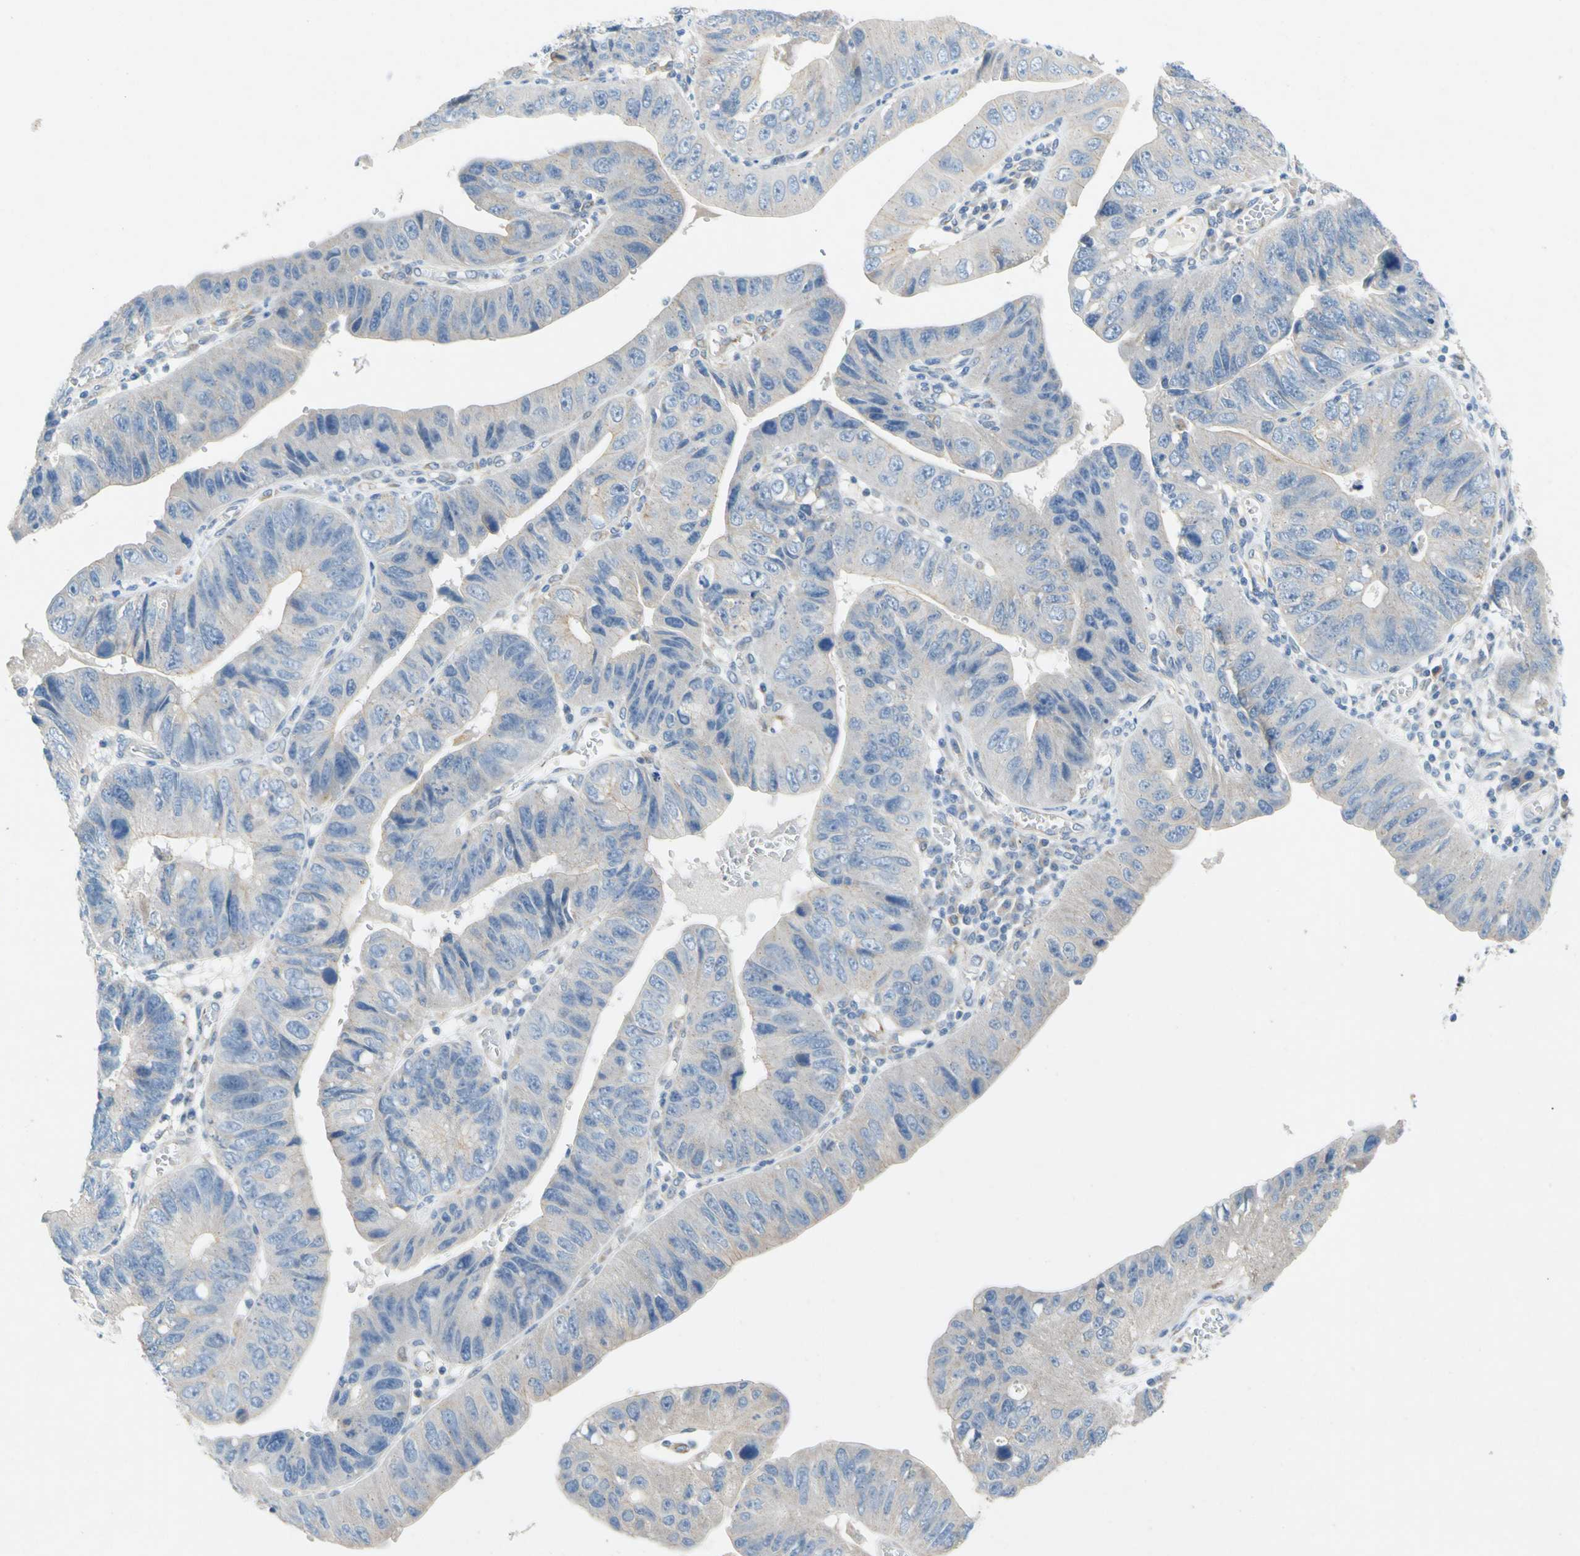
{"staining": {"intensity": "negative", "quantity": "none", "location": "none"}, "tissue": "stomach cancer", "cell_type": "Tumor cells", "image_type": "cancer", "snomed": [{"axis": "morphology", "description": "Adenocarcinoma, NOS"}, {"axis": "topography", "description": "Stomach"}], "caption": "Immunohistochemistry histopathology image of stomach adenocarcinoma stained for a protein (brown), which shows no staining in tumor cells.", "gene": "GASK1B", "patient": {"sex": "male", "age": 59}}